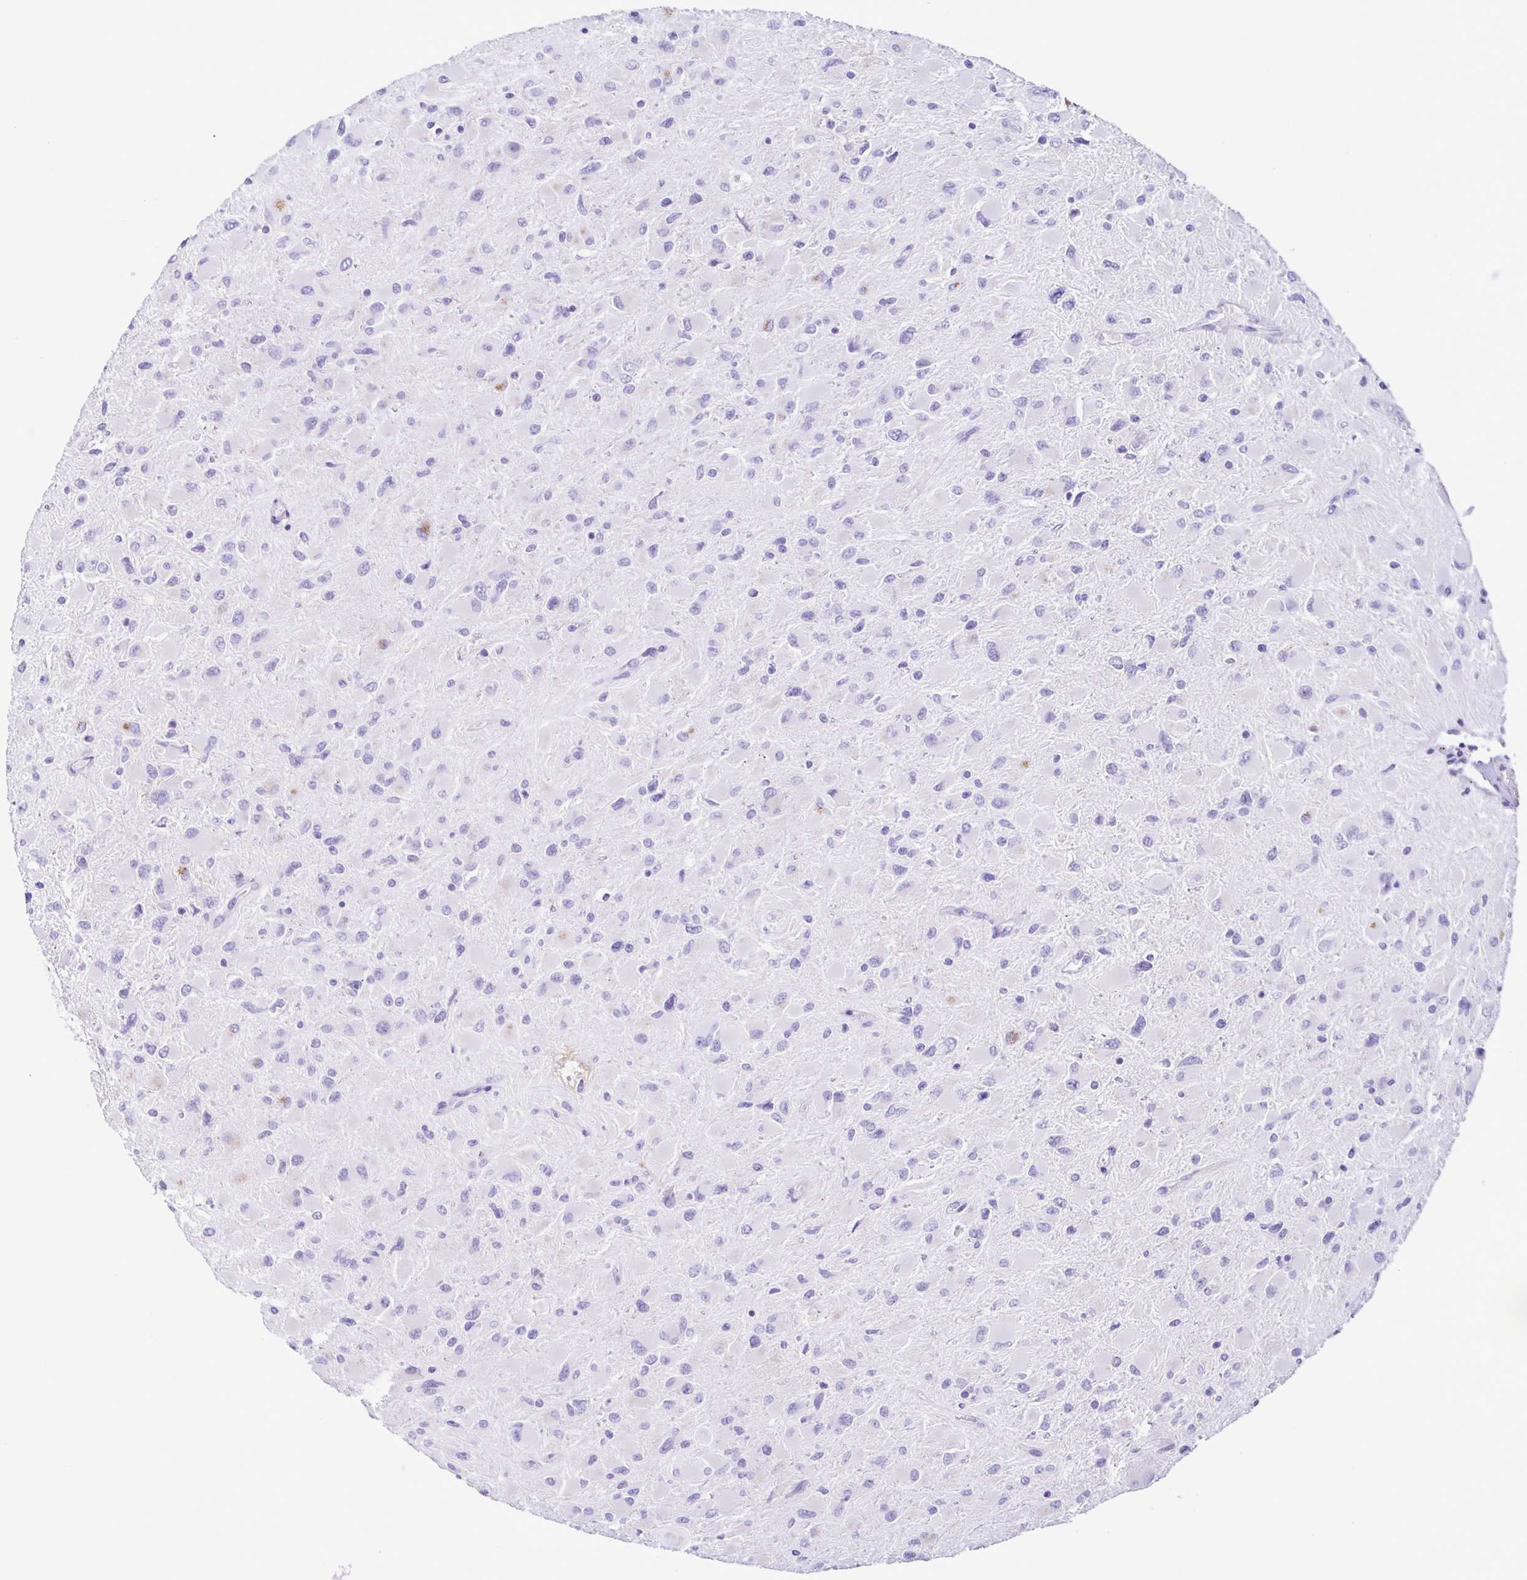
{"staining": {"intensity": "negative", "quantity": "none", "location": "none"}, "tissue": "glioma", "cell_type": "Tumor cells", "image_type": "cancer", "snomed": [{"axis": "morphology", "description": "Glioma, malignant, High grade"}, {"axis": "topography", "description": "Cerebral cortex"}], "caption": "This is an immunohistochemistry image of malignant glioma (high-grade). There is no positivity in tumor cells.", "gene": "OVGP1", "patient": {"sex": "female", "age": 36}}